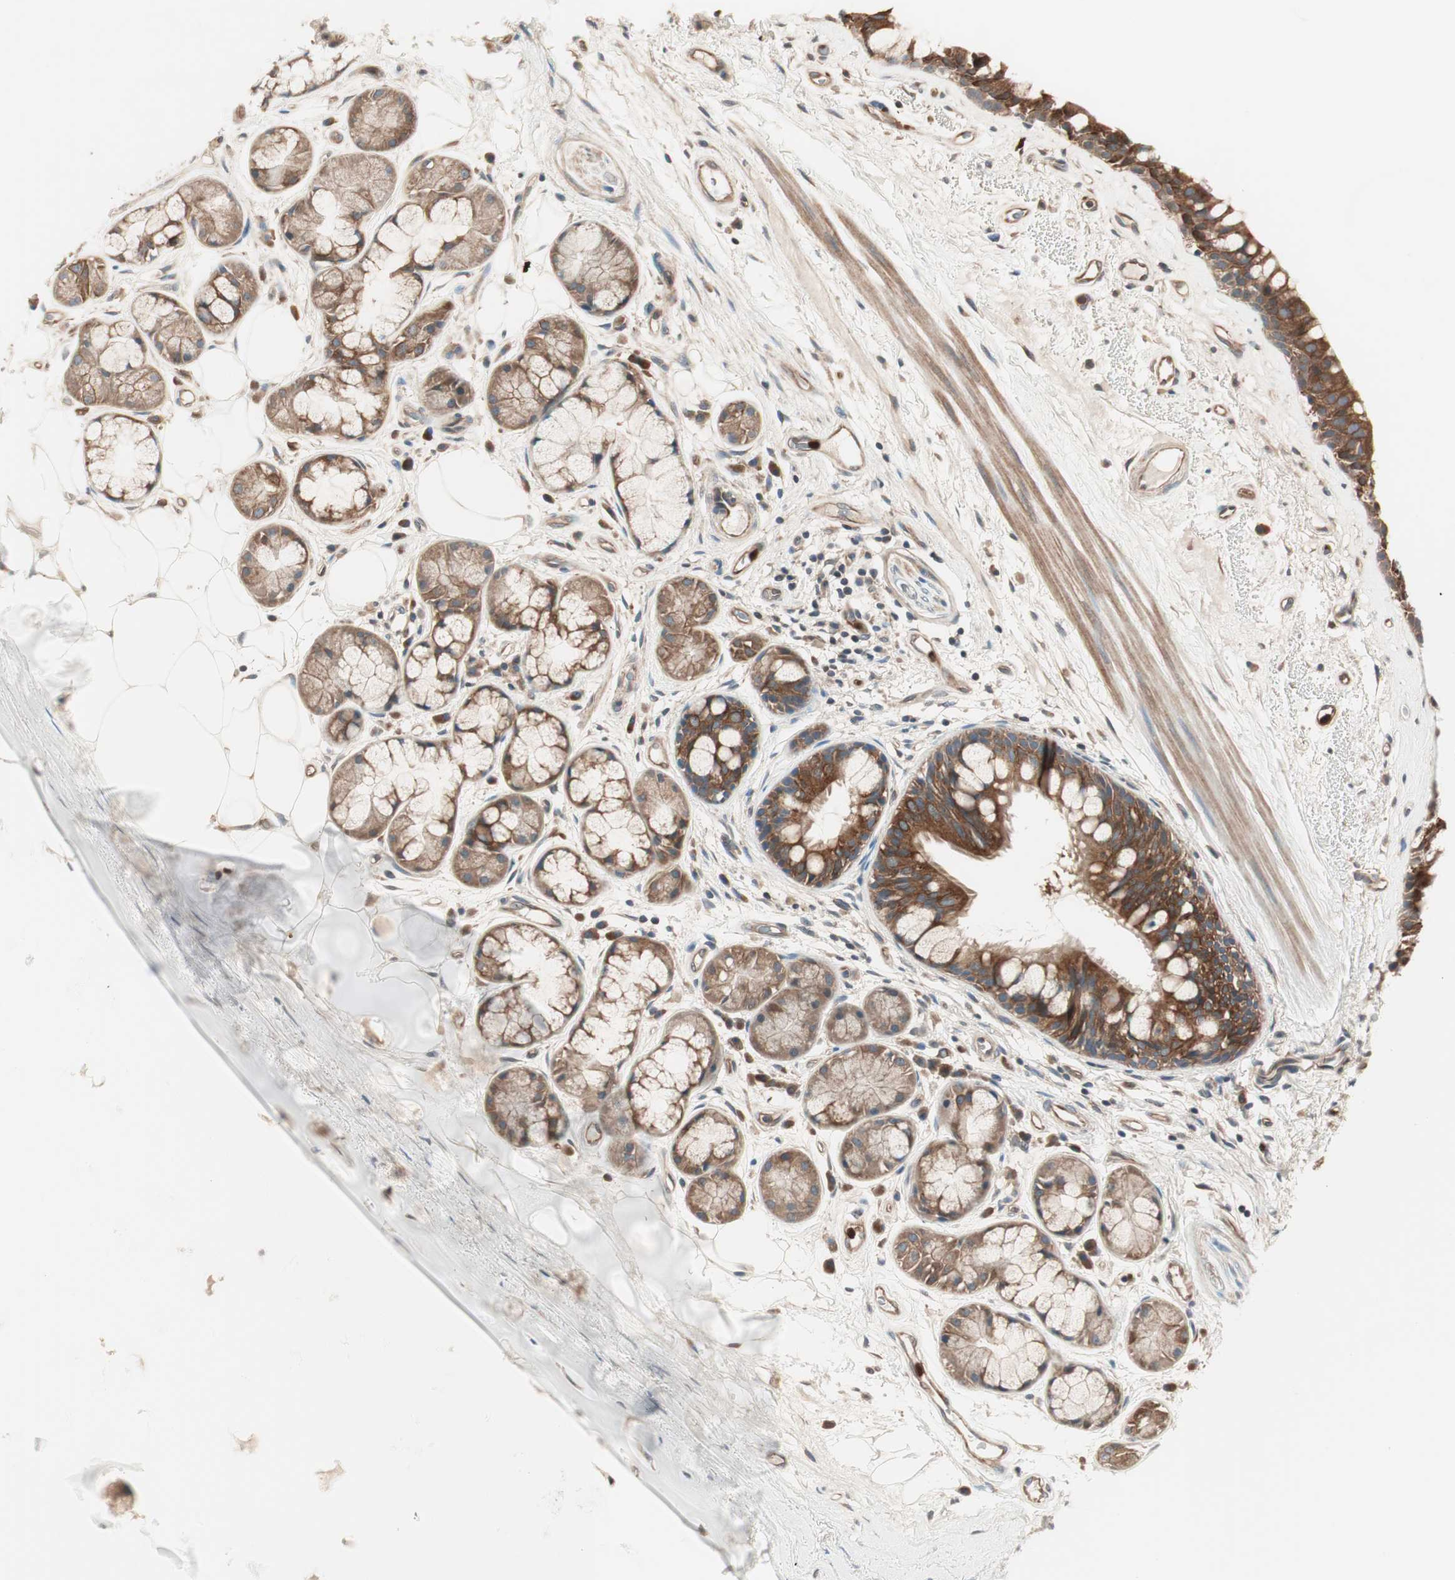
{"staining": {"intensity": "strong", "quantity": ">75%", "location": "cytoplasmic/membranous"}, "tissue": "bronchus", "cell_type": "Respiratory epithelial cells", "image_type": "normal", "snomed": [{"axis": "morphology", "description": "Normal tissue, NOS"}, {"axis": "topography", "description": "Bronchus"}], "caption": "Brown immunohistochemical staining in benign human bronchus reveals strong cytoplasmic/membranous positivity in about >75% of respiratory epithelial cells.", "gene": "TSG101", "patient": {"sex": "male", "age": 66}}